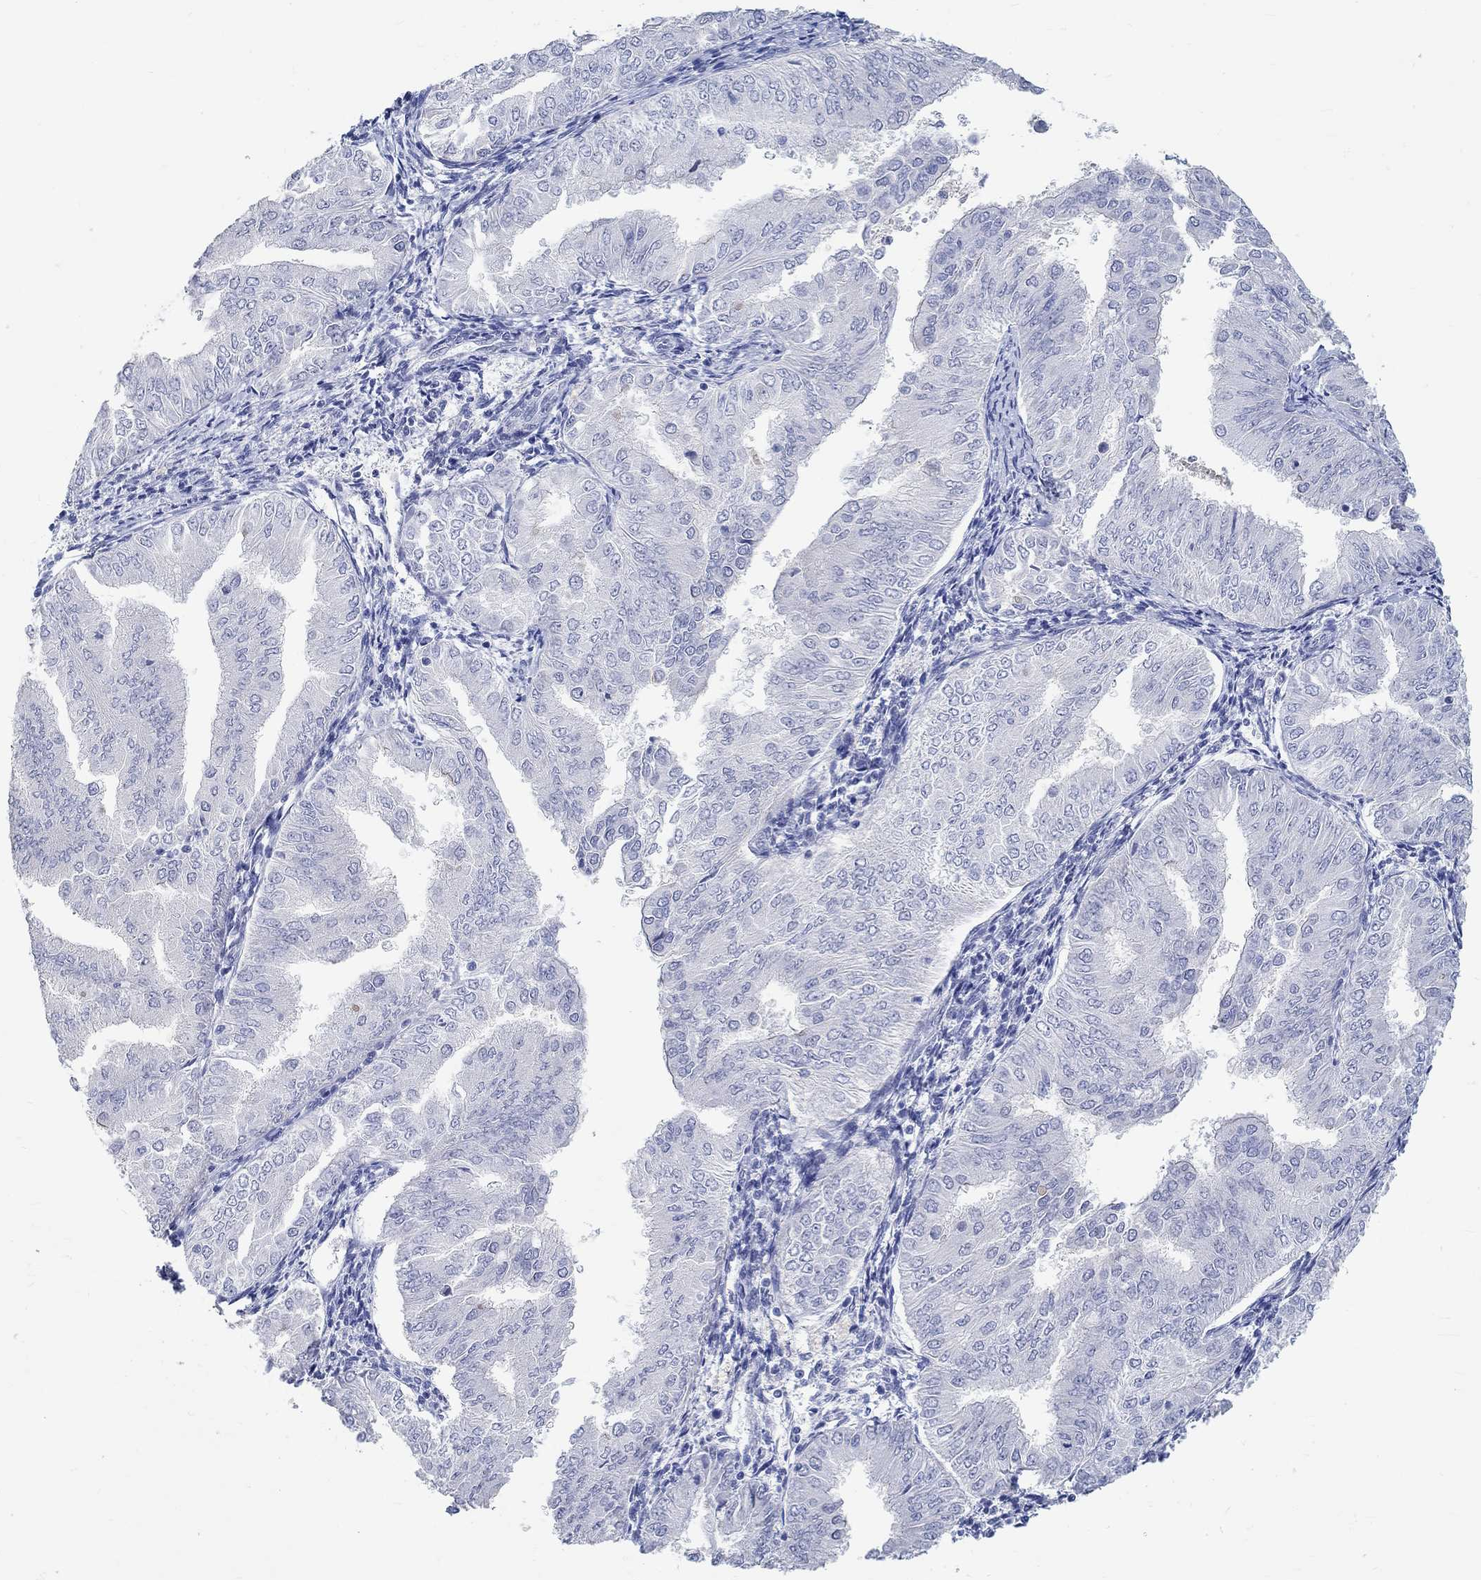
{"staining": {"intensity": "negative", "quantity": "none", "location": "none"}, "tissue": "endometrial cancer", "cell_type": "Tumor cells", "image_type": "cancer", "snomed": [{"axis": "morphology", "description": "Adenocarcinoma, NOS"}, {"axis": "topography", "description": "Endometrium"}], "caption": "Immunohistochemistry photomicrograph of endometrial cancer (adenocarcinoma) stained for a protein (brown), which reveals no positivity in tumor cells.", "gene": "GRIA3", "patient": {"sex": "female", "age": 53}}